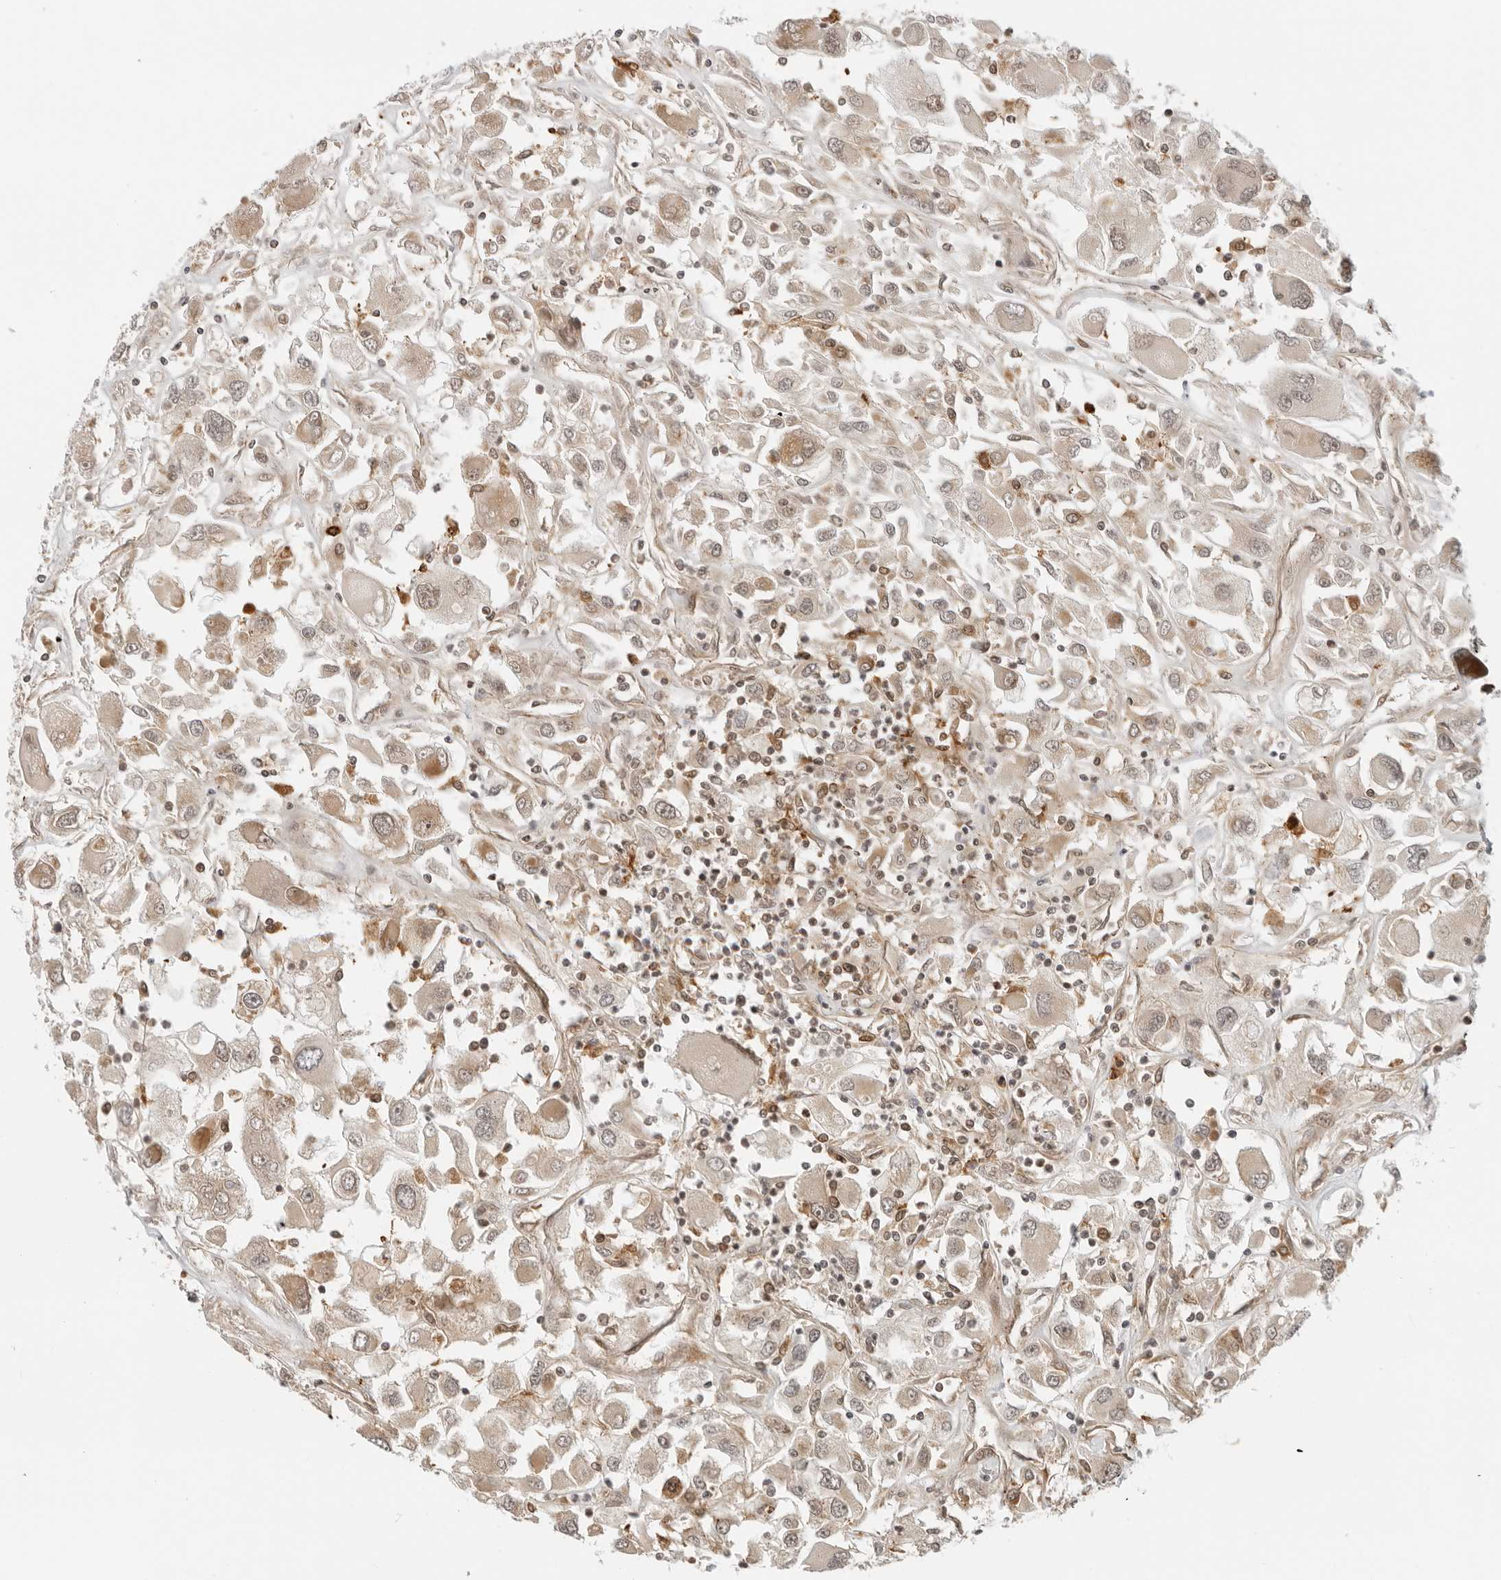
{"staining": {"intensity": "weak", "quantity": ">75%", "location": "cytoplasmic/membranous,nuclear"}, "tissue": "renal cancer", "cell_type": "Tumor cells", "image_type": "cancer", "snomed": [{"axis": "morphology", "description": "Adenocarcinoma, NOS"}, {"axis": "topography", "description": "Kidney"}], "caption": "The micrograph demonstrates staining of adenocarcinoma (renal), revealing weak cytoplasmic/membranous and nuclear protein expression (brown color) within tumor cells. (DAB IHC with brightfield microscopy, high magnification).", "gene": "RC3H1", "patient": {"sex": "female", "age": 52}}